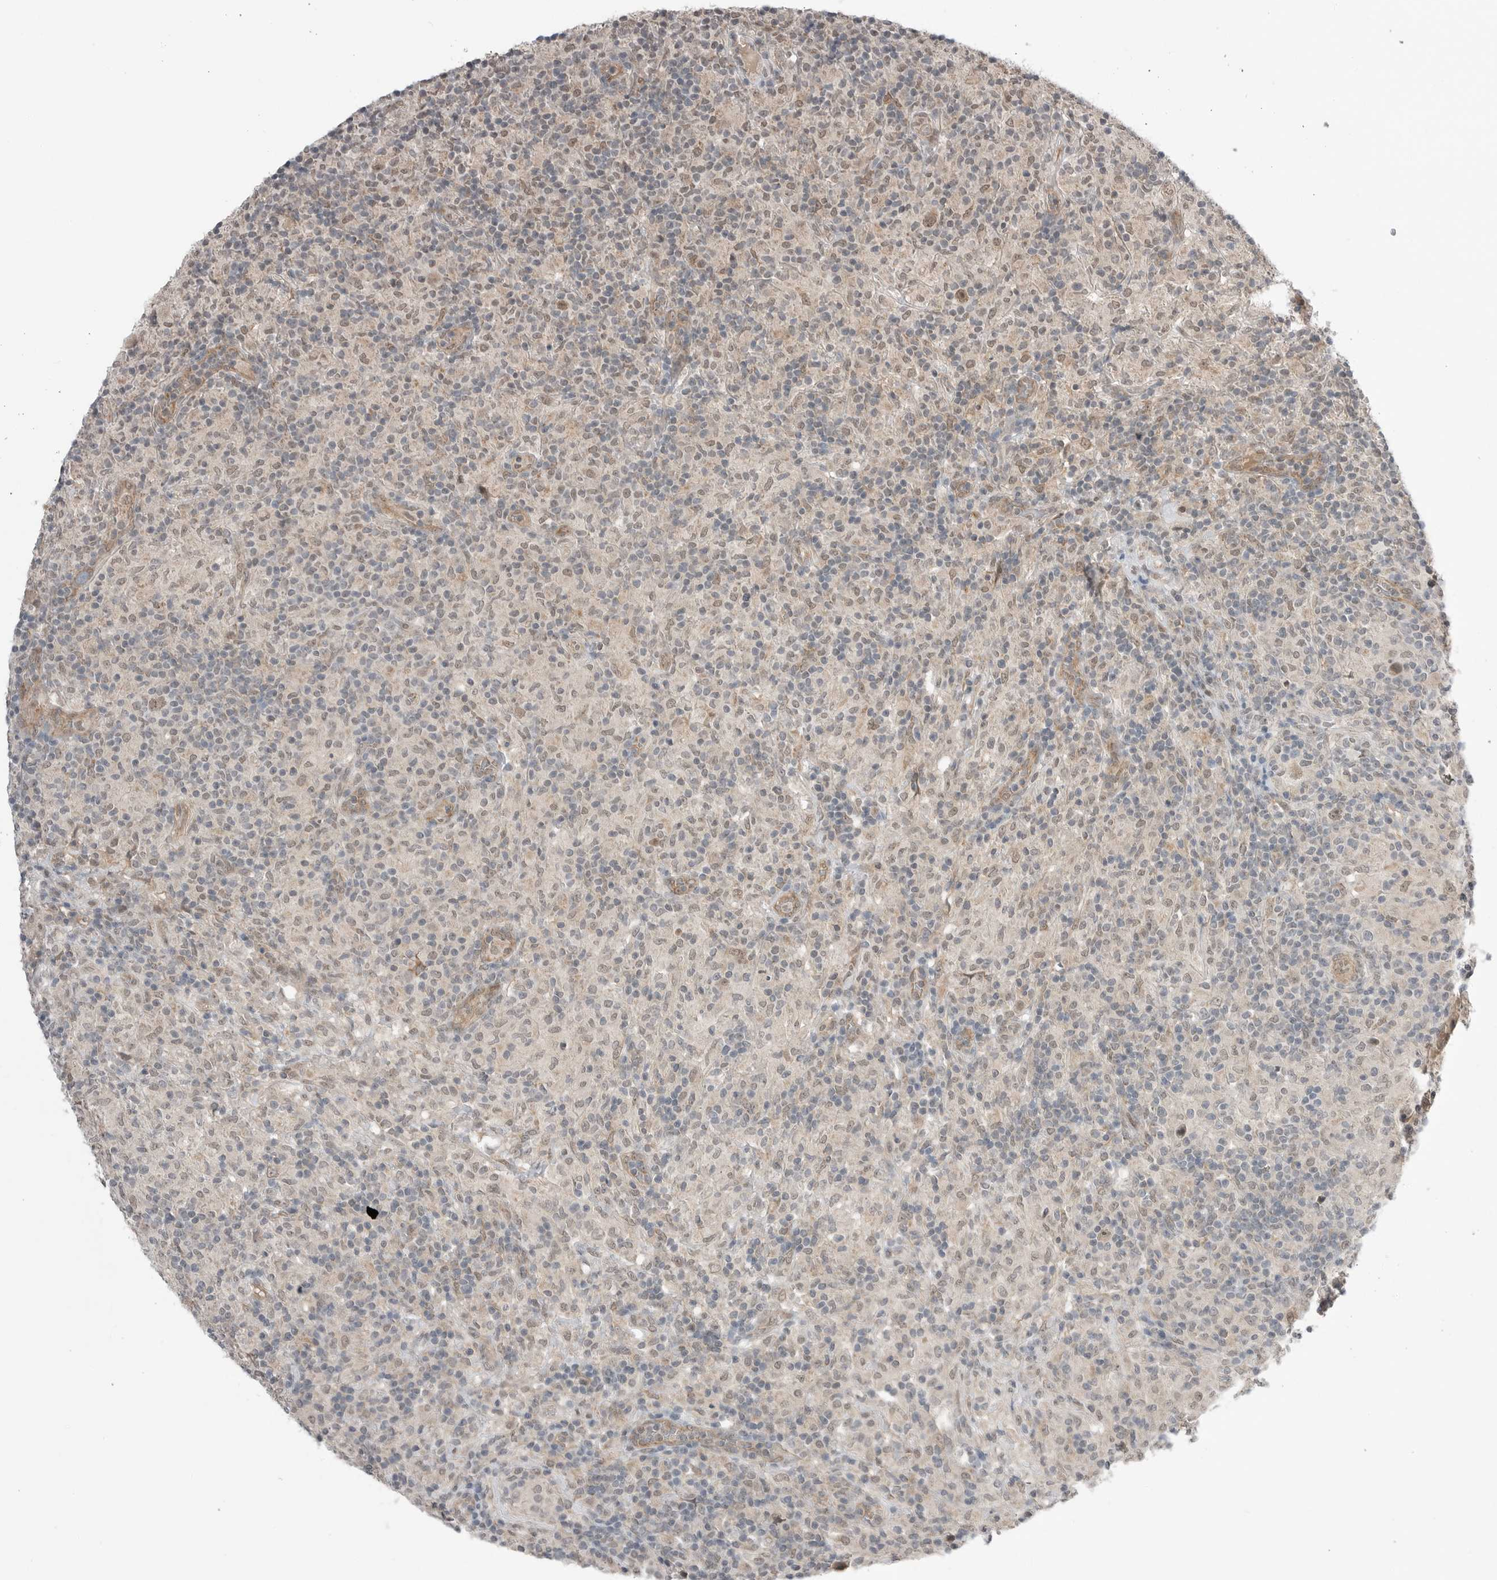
{"staining": {"intensity": "weak", "quantity": ">75%", "location": "nuclear"}, "tissue": "lymphoma", "cell_type": "Tumor cells", "image_type": "cancer", "snomed": [{"axis": "morphology", "description": "Hodgkin's disease, NOS"}, {"axis": "topography", "description": "Lymph node"}], "caption": "Protein analysis of Hodgkin's disease tissue shows weak nuclear staining in approximately >75% of tumor cells.", "gene": "NTAQ1", "patient": {"sex": "male", "age": 70}}